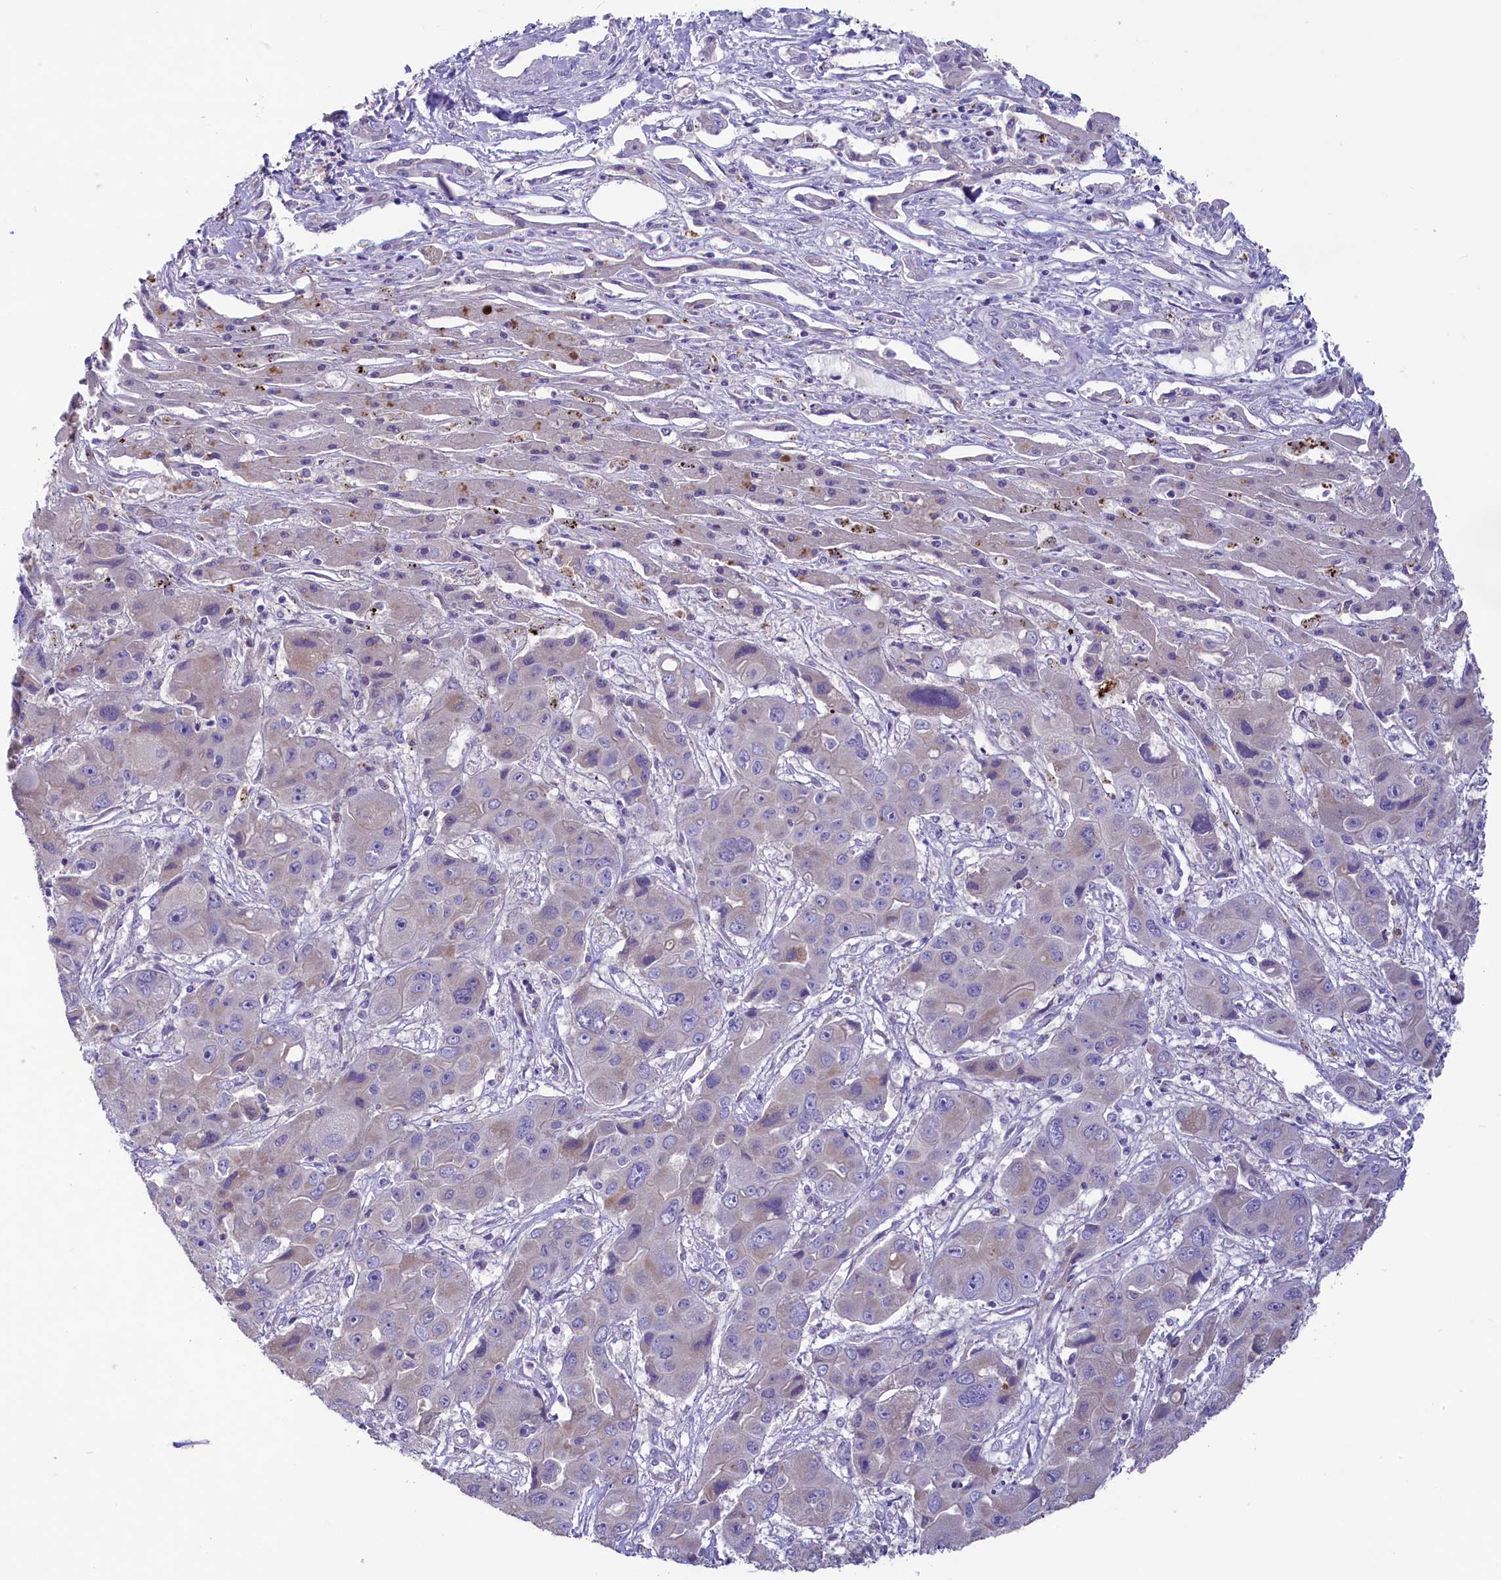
{"staining": {"intensity": "negative", "quantity": "none", "location": "none"}, "tissue": "liver cancer", "cell_type": "Tumor cells", "image_type": "cancer", "snomed": [{"axis": "morphology", "description": "Cholangiocarcinoma"}, {"axis": "topography", "description": "Liver"}], "caption": "Liver cancer (cholangiocarcinoma) was stained to show a protein in brown. There is no significant staining in tumor cells. (DAB immunohistochemistry with hematoxylin counter stain).", "gene": "CD99L2", "patient": {"sex": "male", "age": 67}}